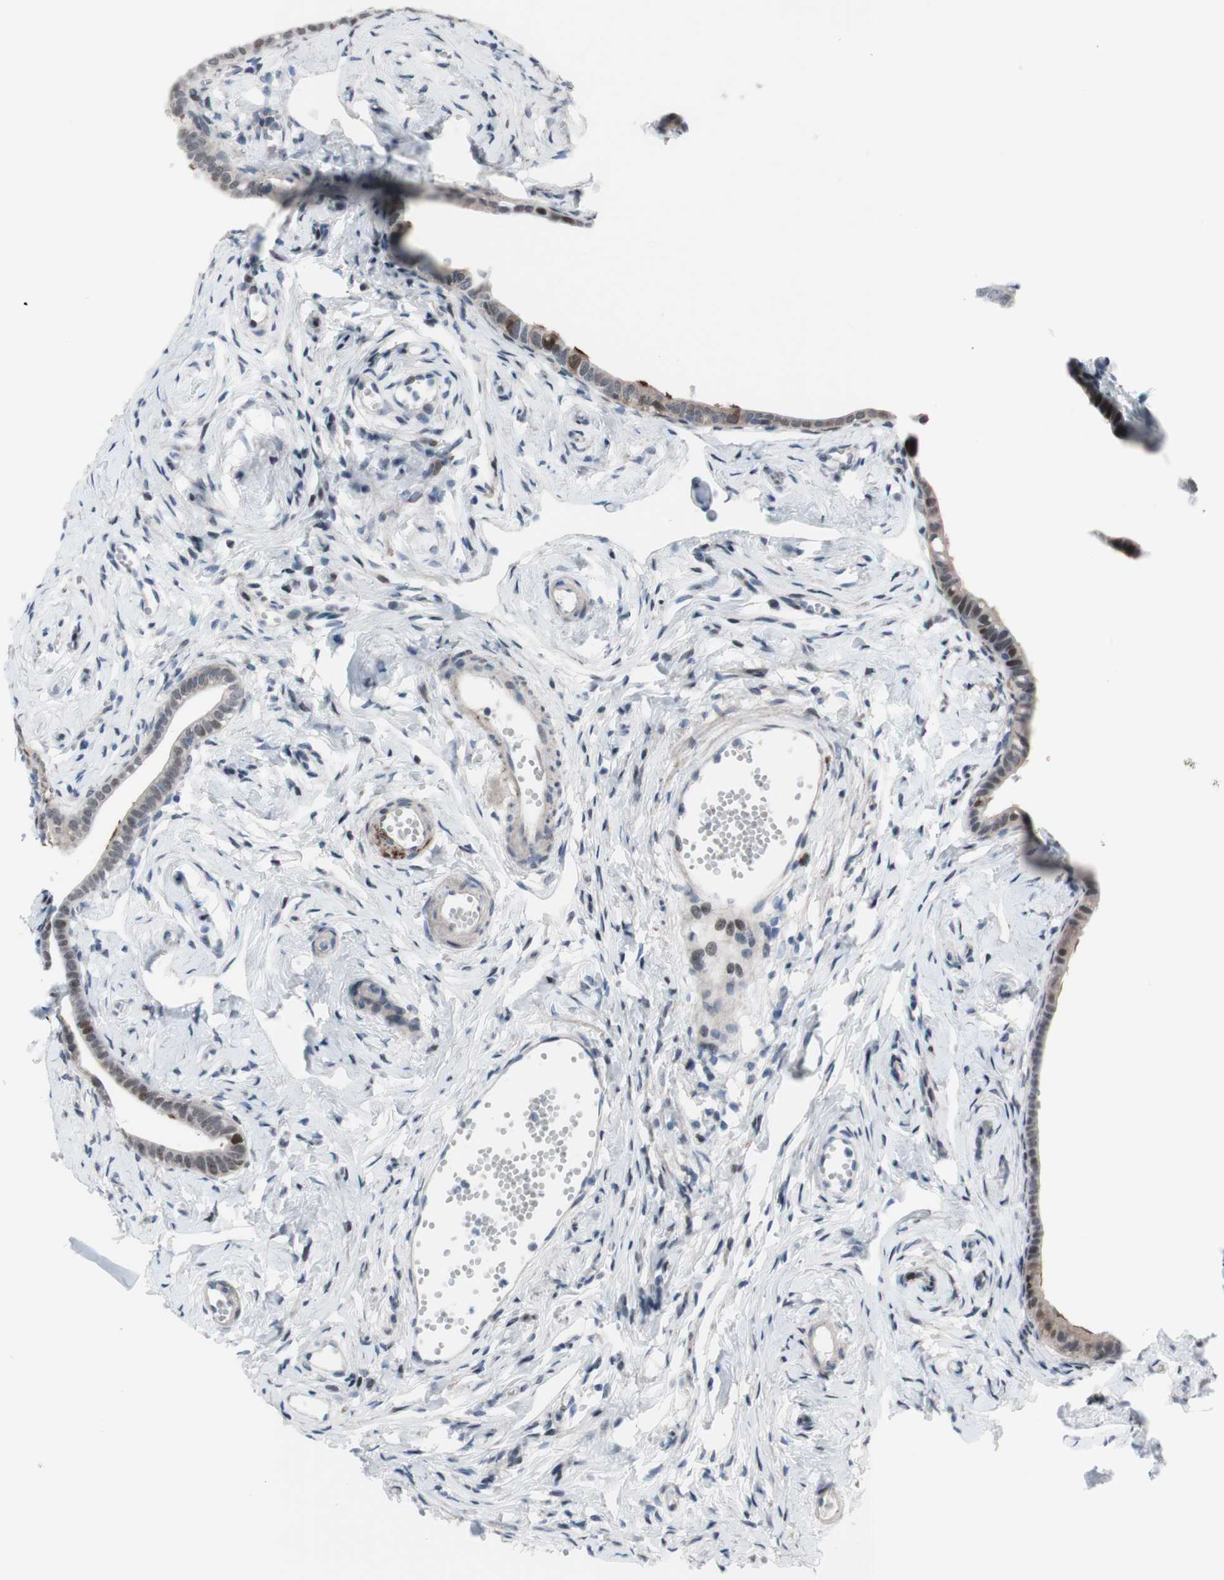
{"staining": {"intensity": "moderate", "quantity": "25%-75%", "location": "cytoplasmic/membranous,nuclear"}, "tissue": "fallopian tube", "cell_type": "Glandular cells", "image_type": "normal", "snomed": [{"axis": "morphology", "description": "Normal tissue, NOS"}, {"axis": "topography", "description": "Fallopian tube"}], "caption": "Immunohistochemistry (IHC) image of normal fallopian tube stained for a protein (brown), which reveals medium levels of moderate cytoplasmic/membranous,nuclear expression in approximately 25%-75% of glandular cells.", "gene": "PHTF2", "patient": {"sex": "female", "age": 71}}